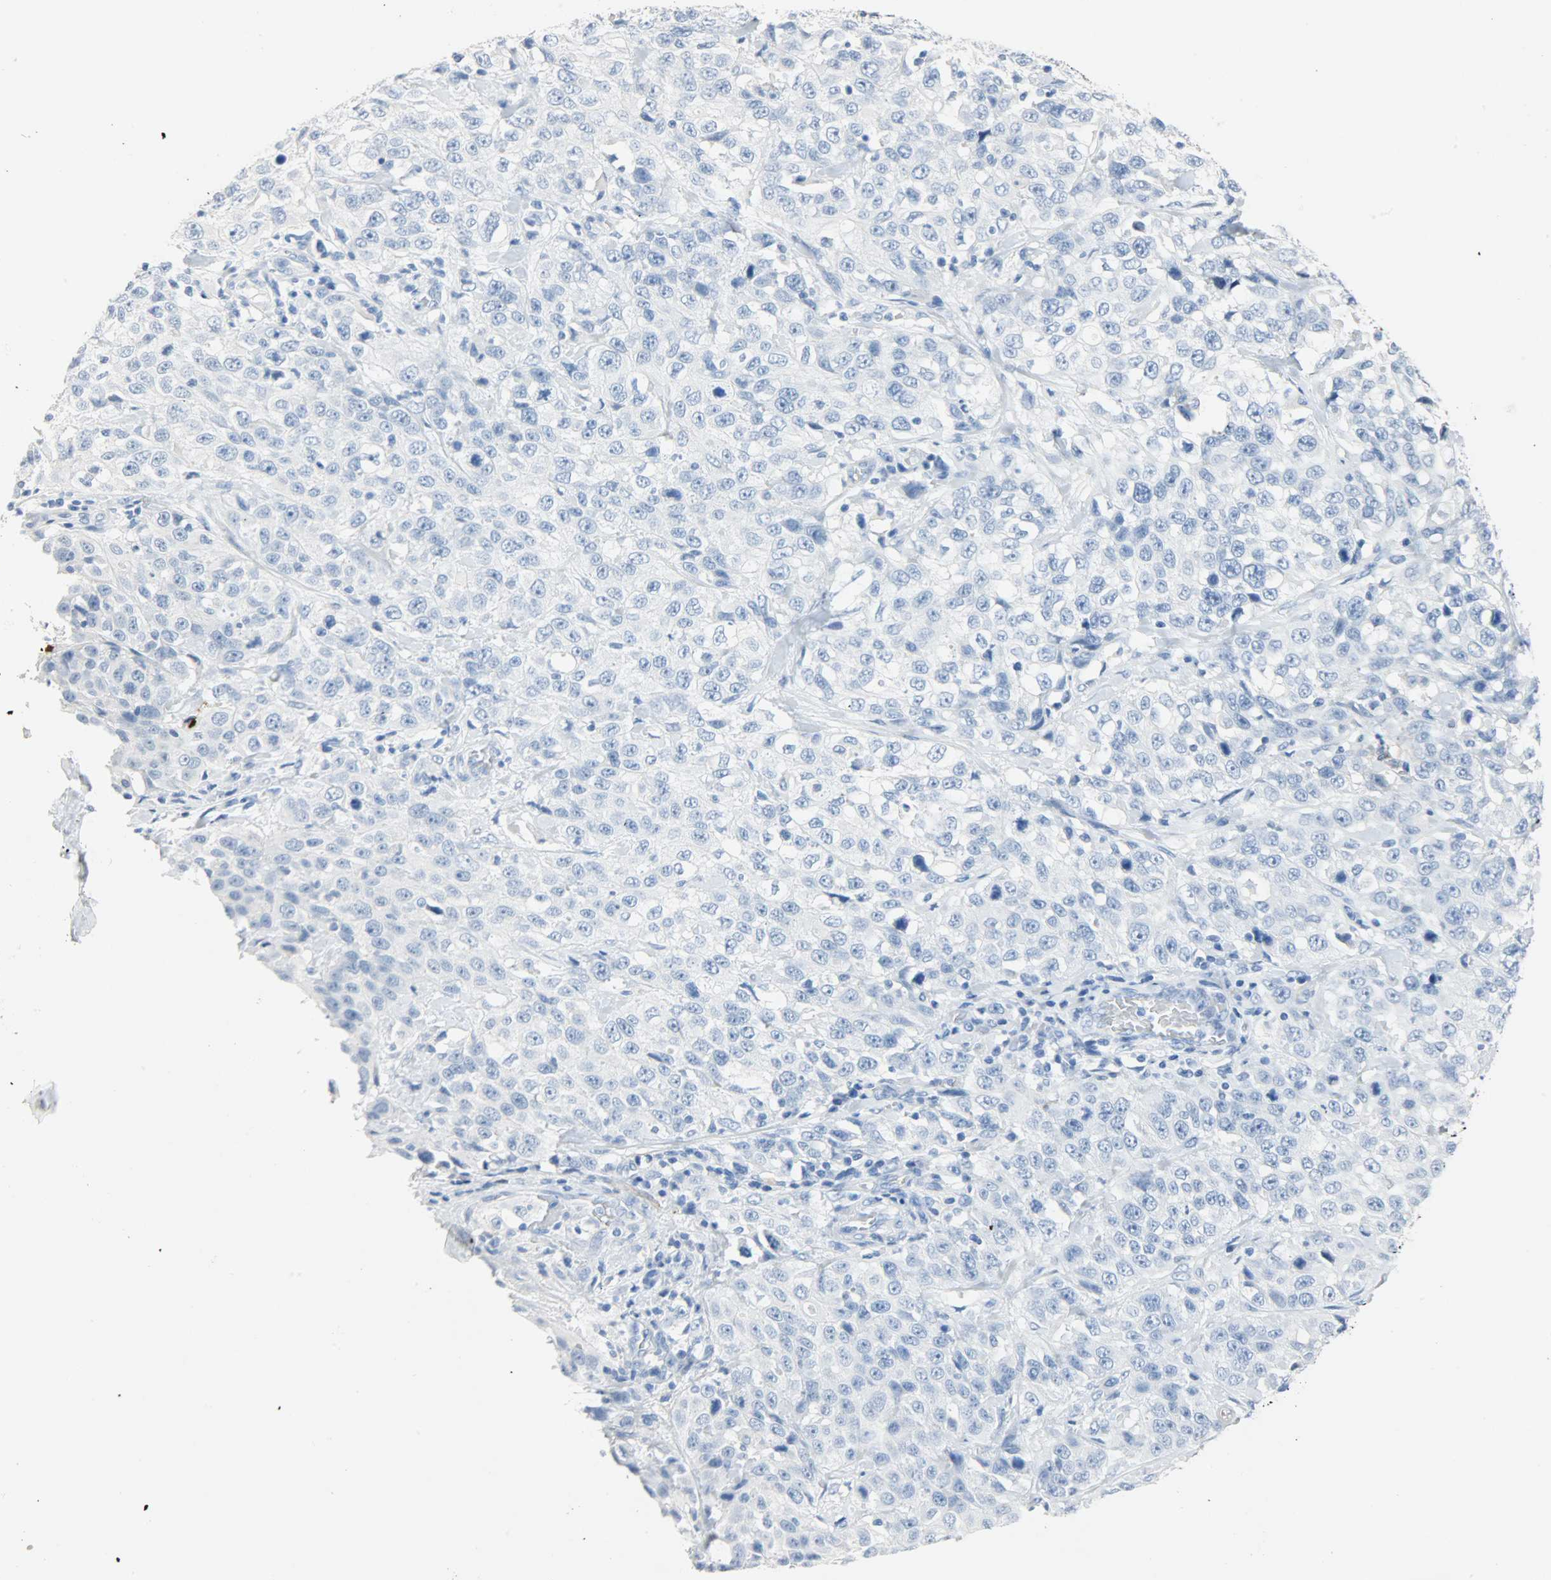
{"staining": {"intensity": "negative", "quantity": "none", "location": "none"}, "tissue": "stomach cancer", "cell_type": "Tumor cells", "image_type": "cancer", "snomed": [{"axis": "morphology", "description": "Normal tissue, NOS"}, {"axis": "morphology", "description": "Adenocarcinoma, NOS"}, {"axis": "topography", "description": "Stomach"}], "caption": "Immunohistochemical staining of human adenocarcinoma (stomach) reveals no significant staining in tumor cells.", "gene": "CA3", "patient": {"sex": "male", "age": 48}}